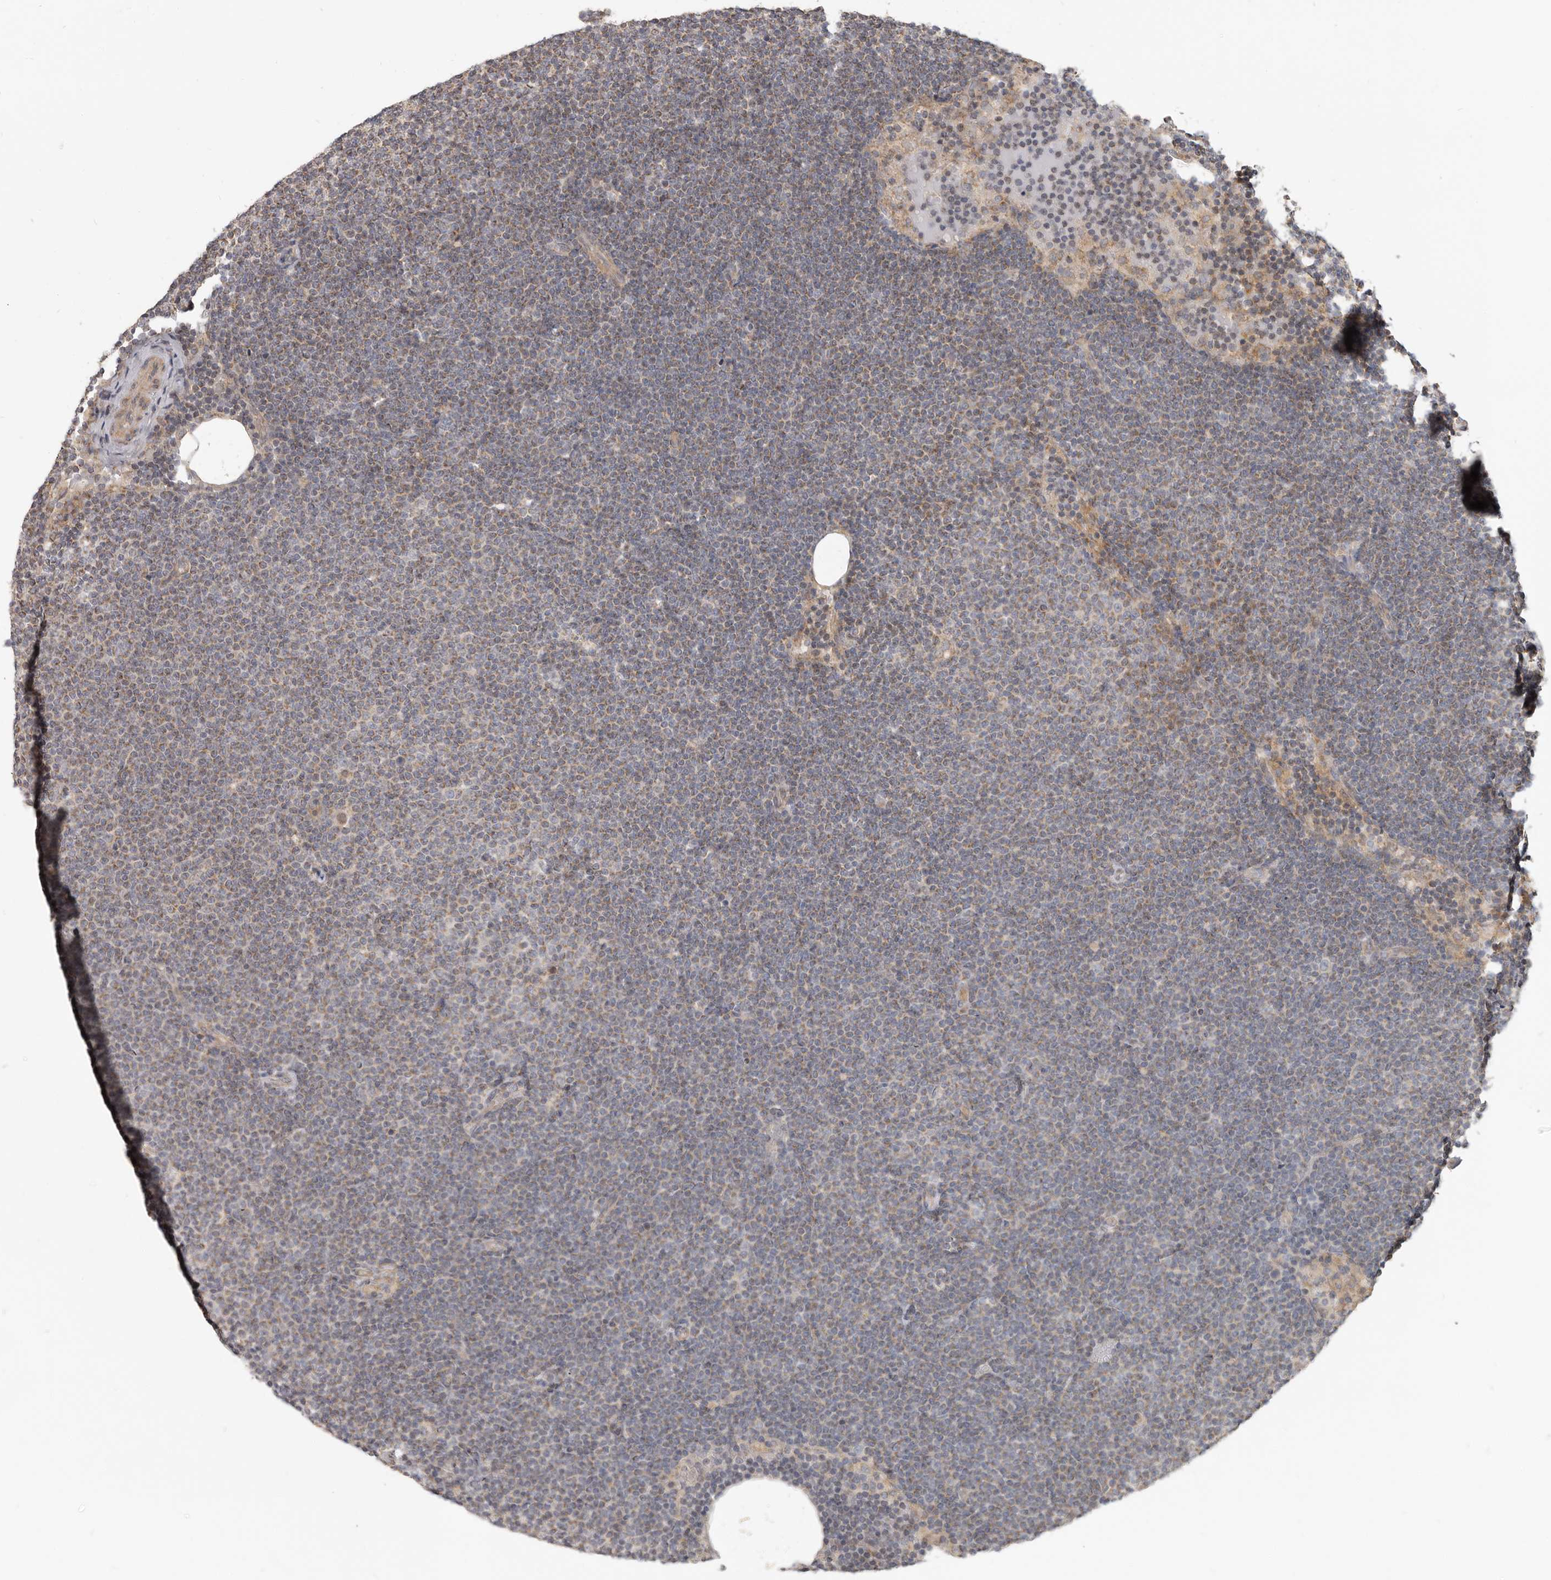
{"staining": {"intensity": "weak", "quantity": "25%-75%", "location": "cytoplasmic/membranous"}, "tissue": "lymphoma", "cell_type": "Tumor cells", "image_type": "cancer", "snomed": [{"axis": "morphology", "description": "Malignant lymphoma, non-Hodgkin's type, Low grade"}, {"axis": "topography", "description": "Lymph node"}], "caption": "Immunohistochemical staining of human low-grade malignant lymphoma, non-Hodgkin's type reveals low levels of weak cytoplasmic/membranous protein expression in approximately 25%-75% of tumor cells.", "gene": "UNK", "patient": {"sex": "female", "age": 53}}